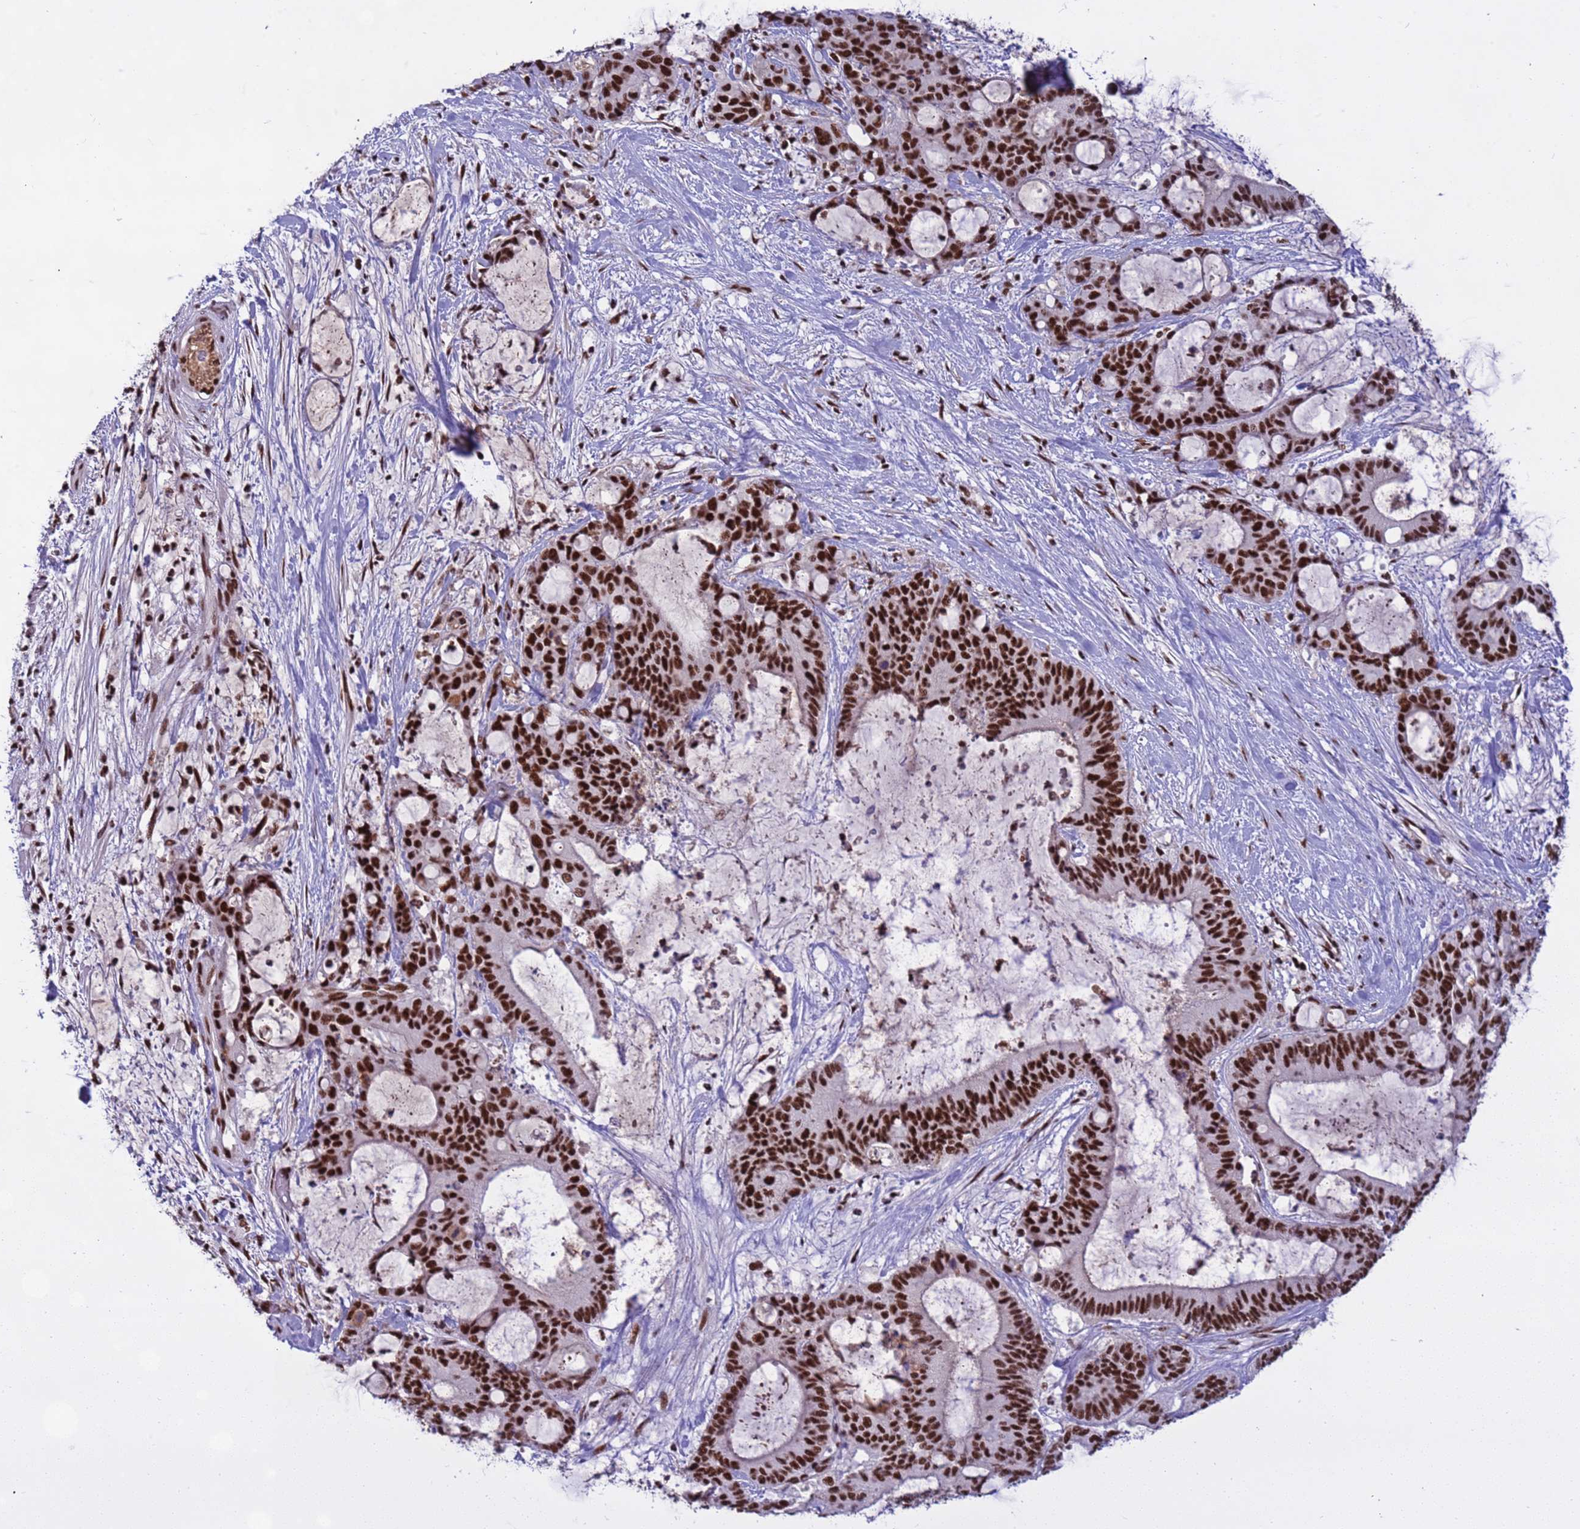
{"staining": {"intensity": "strong", "quantity": ">75%", "location": "nuclear"}, "tissue": "liver cancer", "cell_type": "Tumor cells", "image_type": "cancer", "snomed": [{"axis": "morphology", "description": "Normal tissue, NOS"}, {"axis": "morphology", "description": "Cholangiocarcinoma"}, {"axis": "topography", "description": "Liver"}, {"axis": "topography", "description": "Peripheral nerve tissue"}], "caption": "Approximately >75% of tumor cells in human liver cholangiocarcinoma reveal strong nuclear protein staining as visualized by brown immunohistochemical staining.", "gene": "SRRT", "patient": {"sex": "female", "age": 73}}